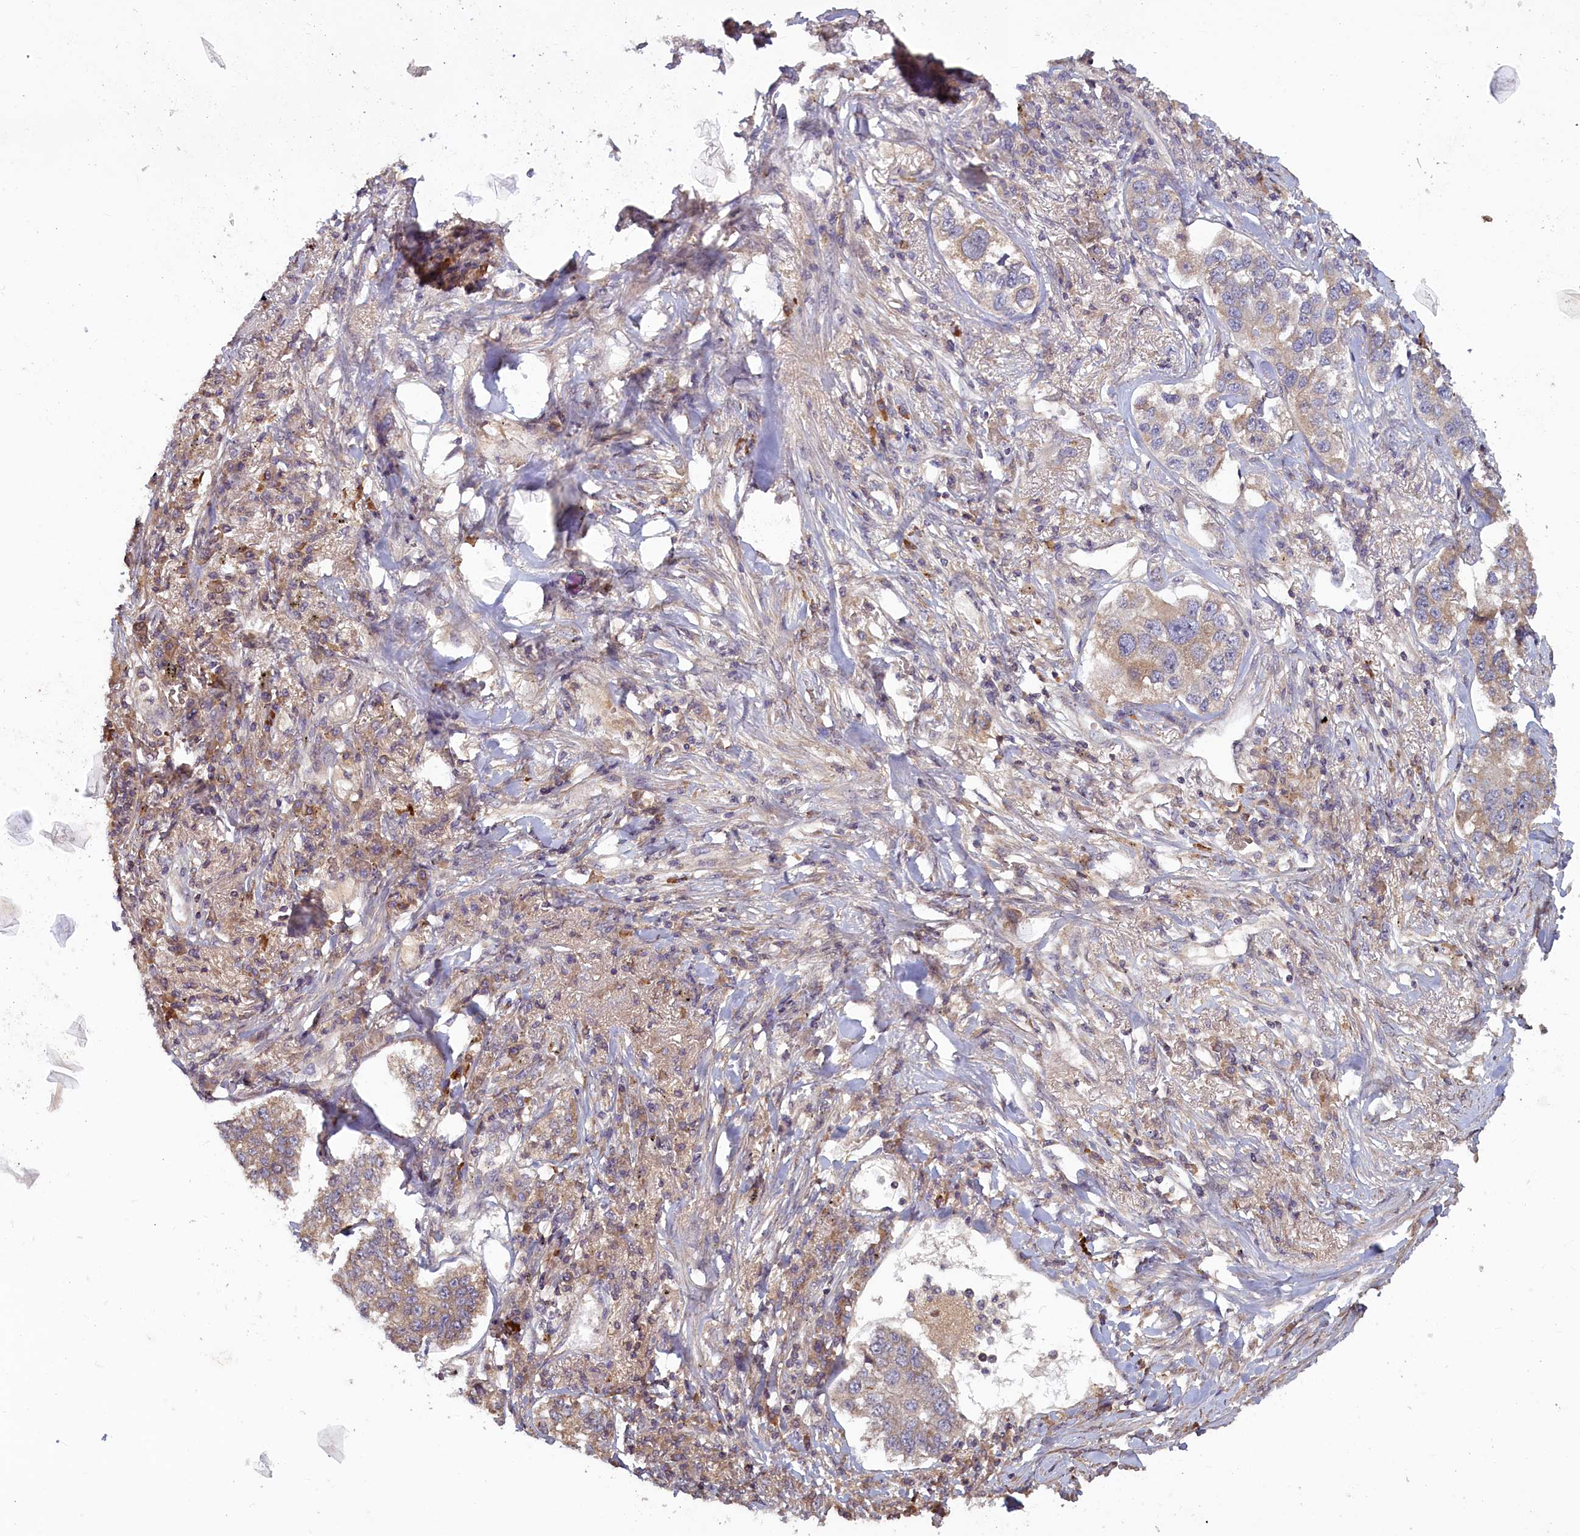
{"staining": {"intensity": "weak", "quantity": "25%-75%", "location": "cytoplasmic/membranous"}, "tissue": "lung cancer", "cell_type": "Tumor cells", "image_type": "cancer", "snomed": [{"axis": "morphology", "description": "Adenocarcinoma, NOS"}, {"axis": "topography", "description": "Lung"}], "caption": "Human adenocarcinoma (lung) stained for a protein (brown) exhibits weak cytoplasmic/membranous positive staining in approximately 25%-75% of tumor cells.", "gene": "NUDT6", "patient": {"sex": "male", "age": 49}}